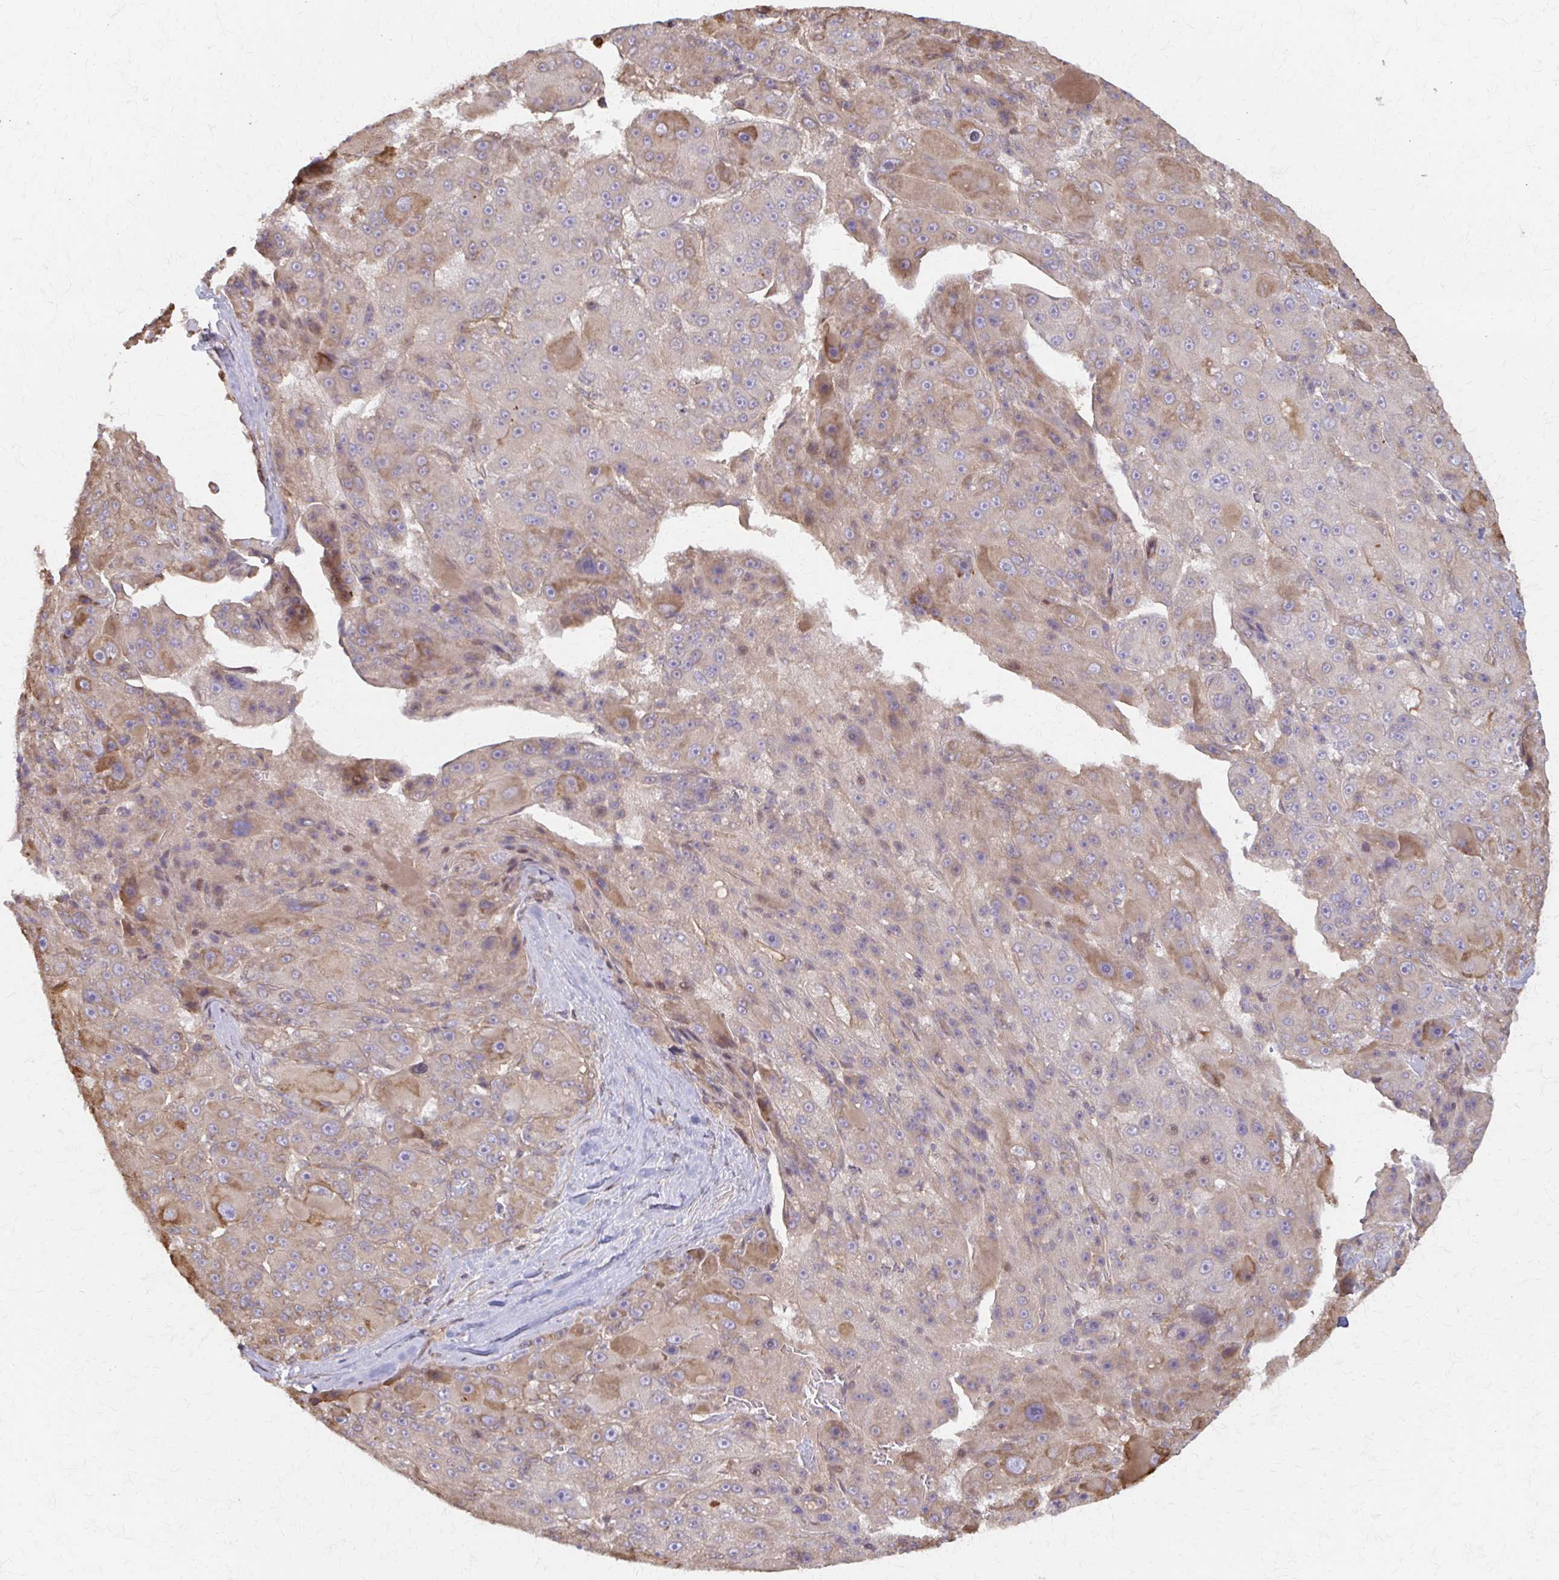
{"staining": {"intensity": "moderate", "quantity": "<25%", "location": "cytoplasmic/membranous"}, "tissue": "liver cancer", "cell_type": "Tumor cells", "image_type": "cancer", "snomed": [{"axis": "morphology", "description": "Carcinoma, Hepatocellular, NOS"}, {"axis": "topography", "description": "Liver"}], "caption": "Immunohistochemical staining of human liver cancer (hepatocellular carcinoma) reveals low levels of moderate cytoplasmic/membranous staining in about <25% of tumor cells. (DAB IHC, brown staining for protein, blue staining for nuclei).", "gene": "ARHGAP35", "patient": {"sex": "male", "age": 76}}